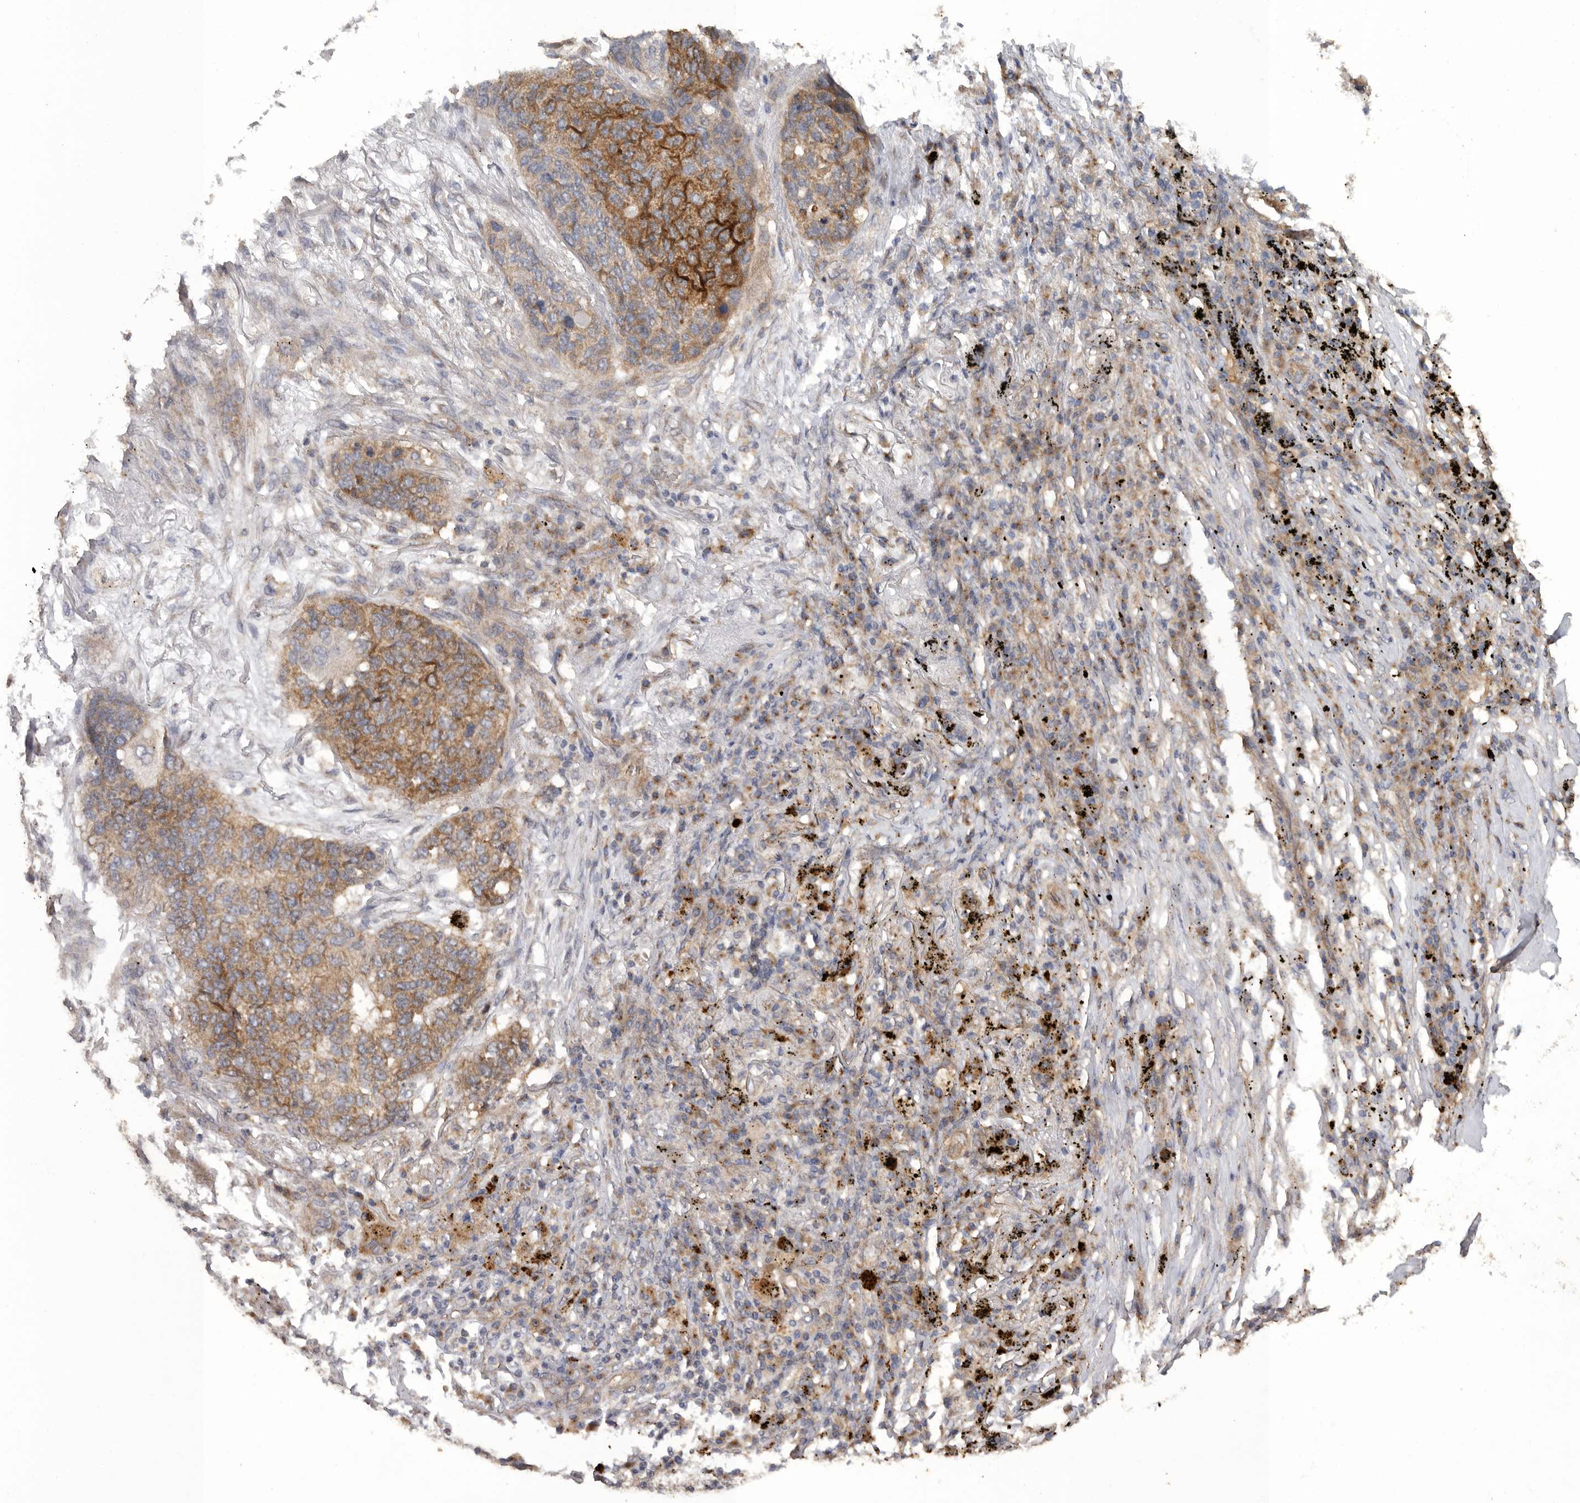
{"staining": {"intensity": "moderate", "quantity": ">75%", "location": "cytoplasmic/membranous"}, "tissue": "lung cancer", "cell_type": "Tumor cells", "image_type": "cancer", "snomed": [{"axis": "morphology", "description": "Squamous cell carcinoma, NOS"}, {"axis": "topography", "description": "Lung"}], "caption": "Immunohistochemical staining of squamous cell carcinoma (lung) reveals medium levels of moderate cytoplasmic/membranous protein positivity in about >75% of tumor cells.", "gene": "PODXL2", "patient": {"sex": "female", "age": 63}}